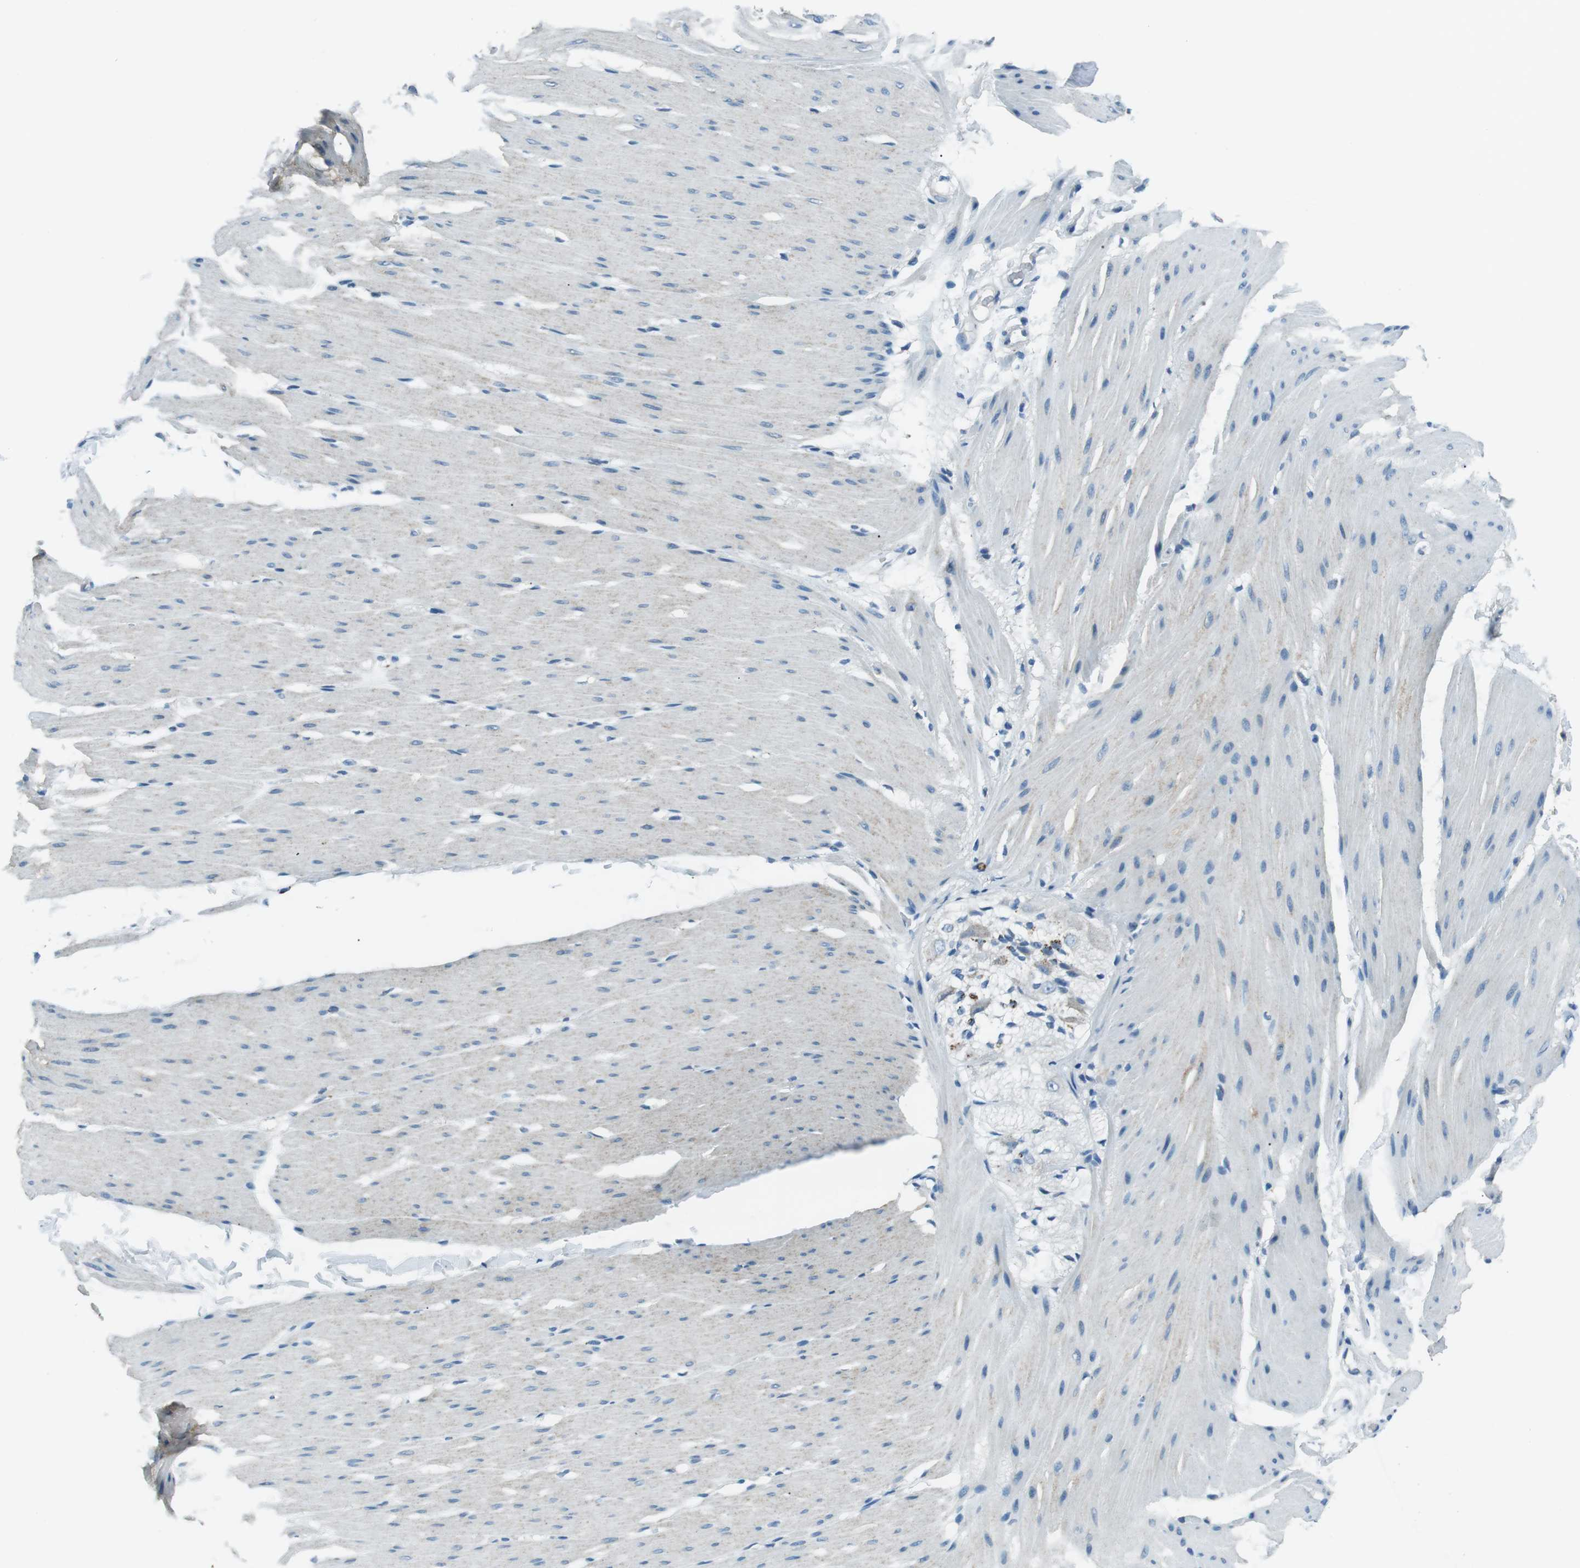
{"staining": {"intensity": "weak", "quantity": "<25%", "location": "cytoplasmic/membranous"}, "tissue": "smooth muscle", "cell_type": "Smooth muscle cells", "image_type": "normal", "snomed": [{"axis": "morphology", "description": "Normal tissue, NOS"}, {"axis": "topography", "description": "Smooth muscle"}, {"axis": "topography", "description": "Colon"}], "caption": "The histopathology image shows no staining of smooth muscle cells in unremarkable smooth muscle.", "gene": "ST6GAL1", "patient": {"sex": "male", "age": 67}}